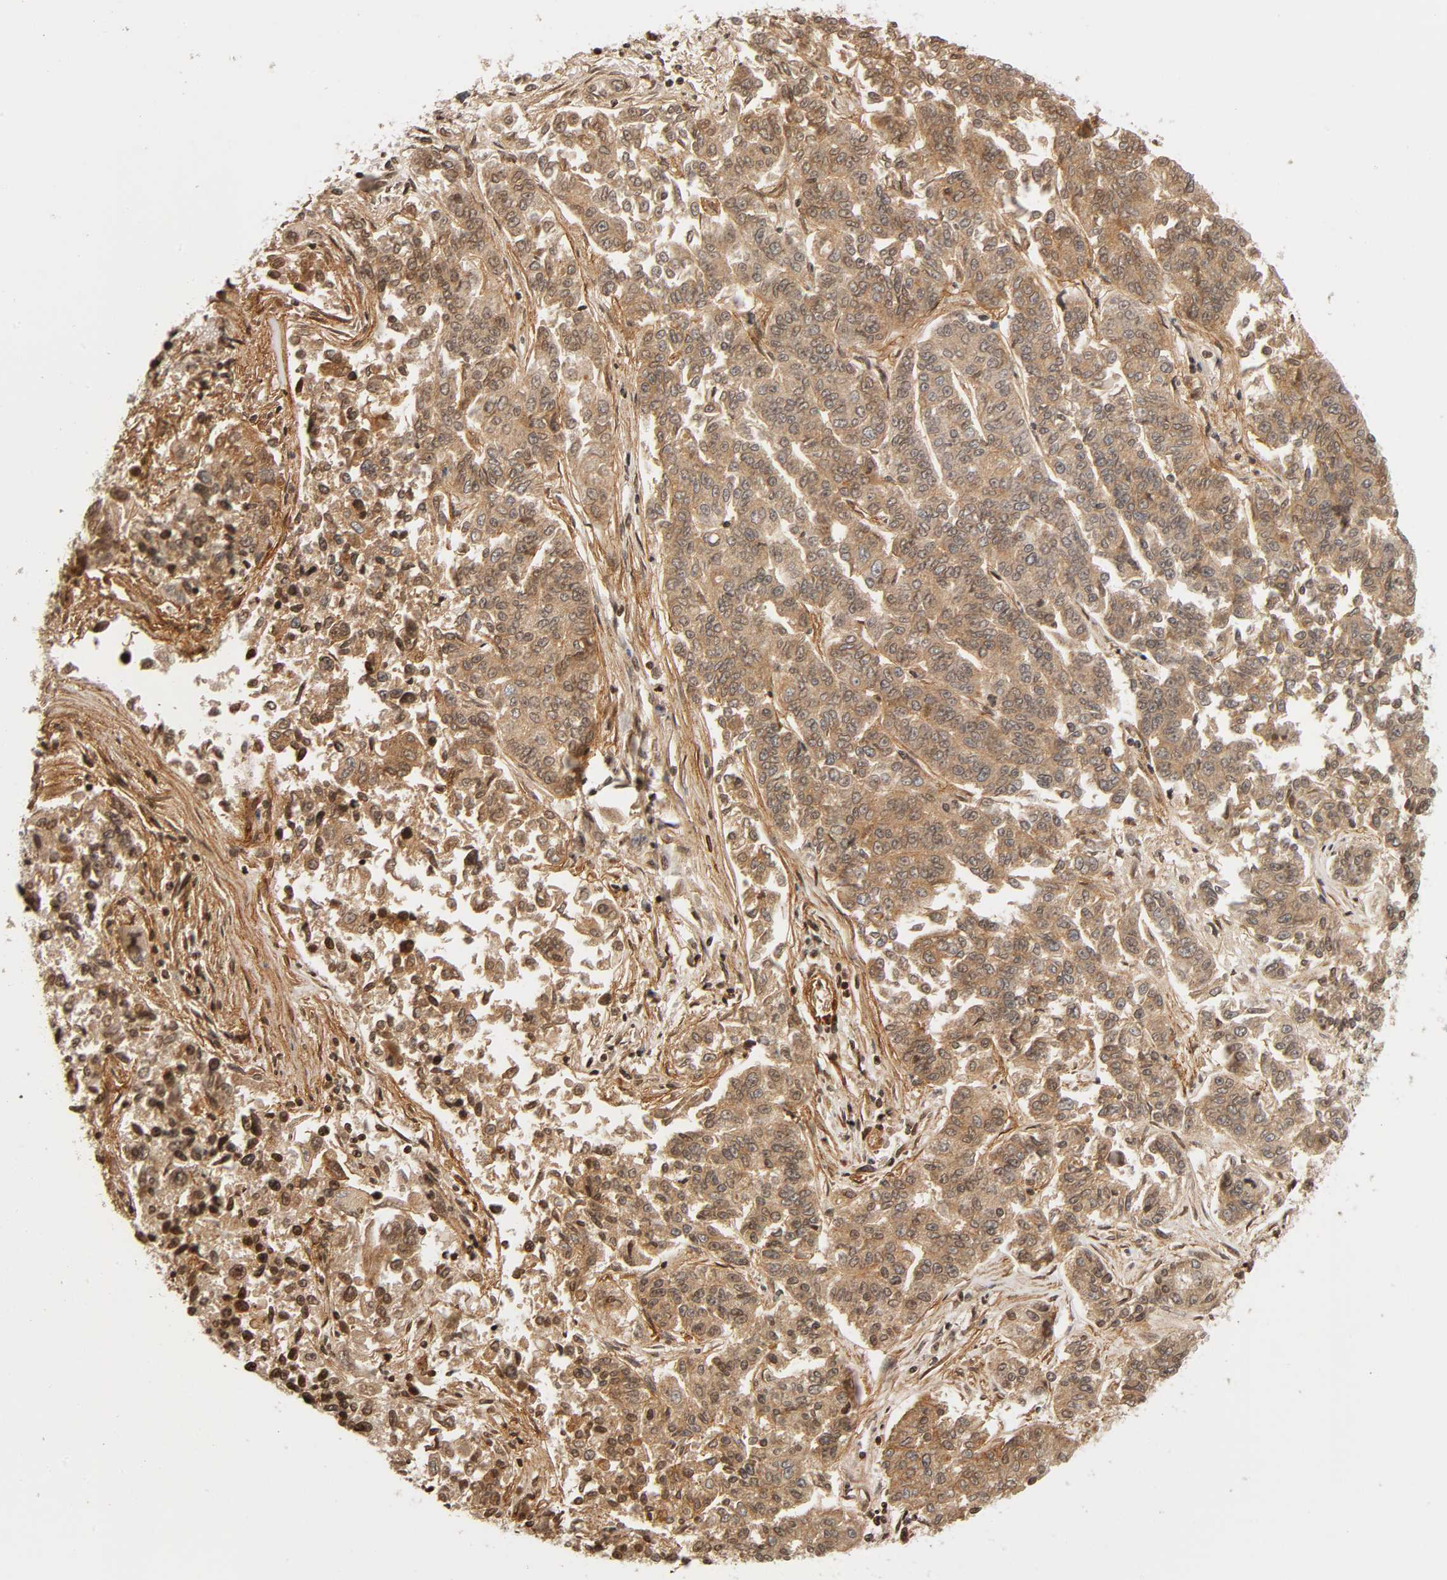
{"staining": {"intensity": "moderate", "quantity": ">75%", "location": "cytoplasmic/membranous"}, "tissue": "lung cancer", "cell_type": "Tumor cells", "image_type": "cancer", "snomed": [{"axis": "morphology", "description": "Adenocarcinoma, NOS"}, {"axis": "topography", "description": "Lung"}], "caption": "A micrograph of human adenocarcinoma (lung) stained for a protein exhibits moderate cytoplasmic/membranous brown staining in tumor cells.", "gene": "ITGAV", "patient": {"sex": "male", "age": 84}}